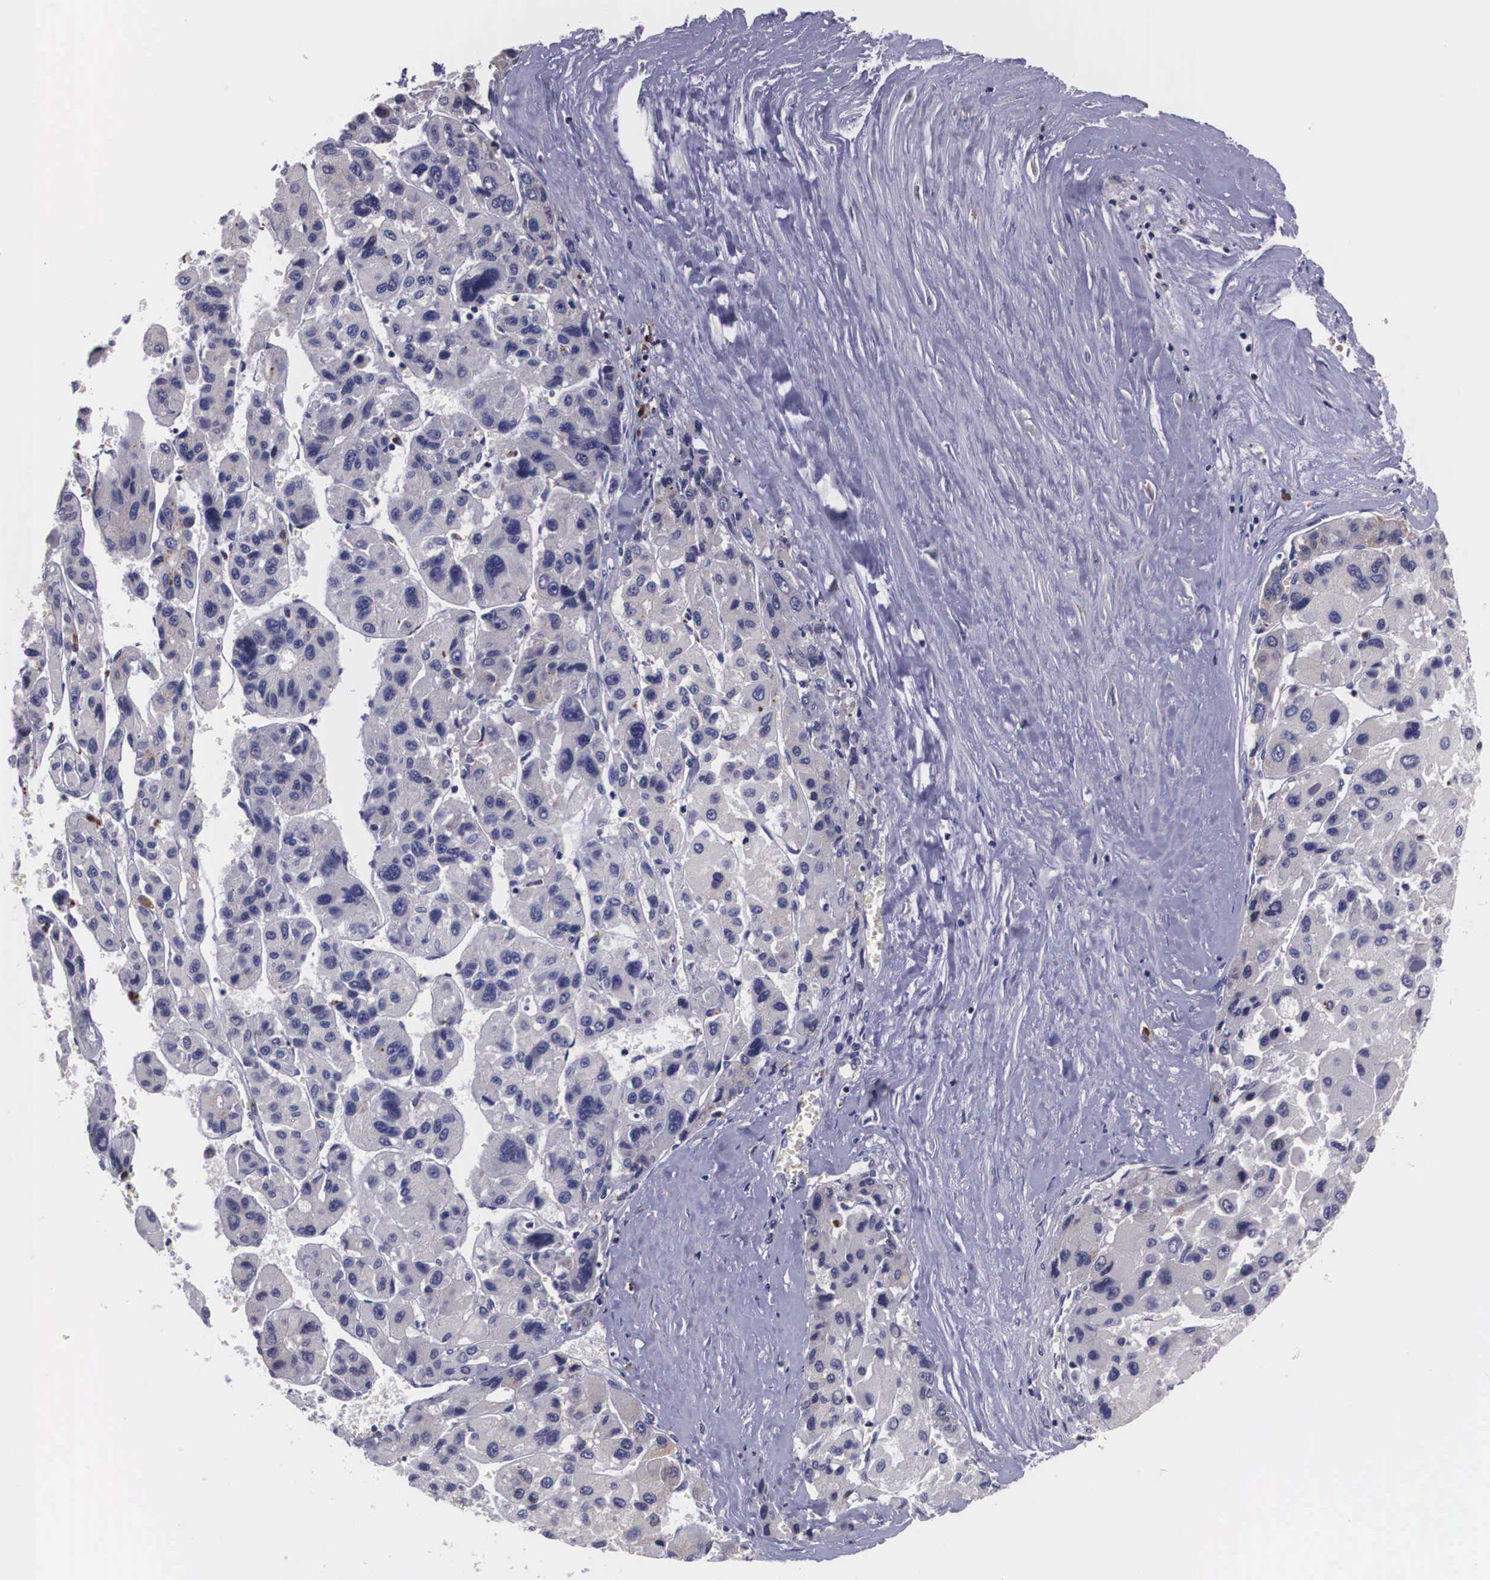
{"staining": {"intensity": "weak", "quantity": "<25%", "location": "cytoplasmic/membranous"}, "tissue": "liver cancer", "cell_type": "Tumor cells", "image_type": "cancer", "snomed": [{"axis": "morphology", "description": "Carcinoma, Hepatocellular, NOS"}, {"axis": "topography", "description": "Liver"}], "caption": "A micrograph of liver cancer stained for a protein reveals no brown staining in tumor cells.", "gene": "CRELD2", "patient": {"sex": "male", "age": 64}}